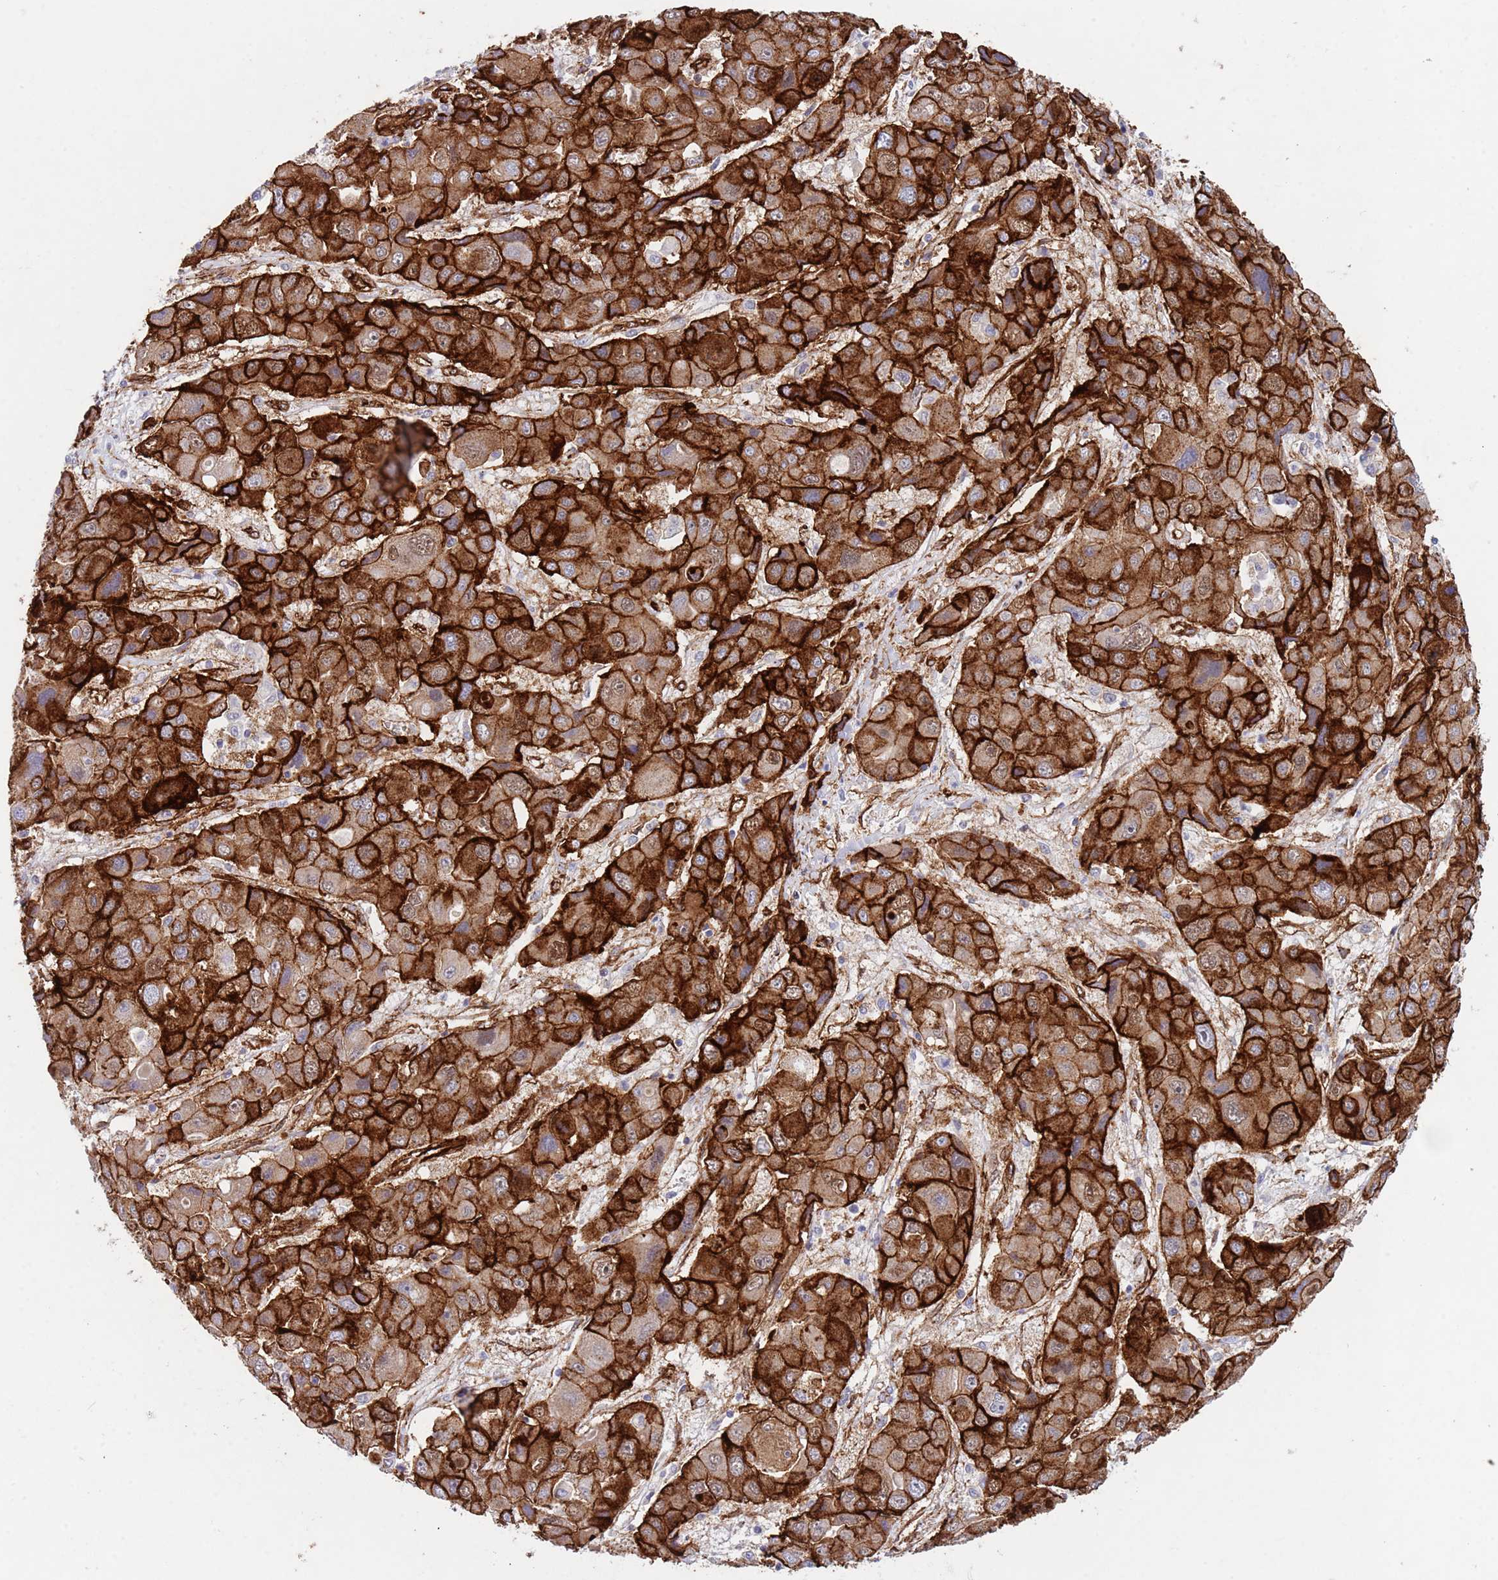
{"staining": {"intensity": "strong", "quantity": ">75%", "location": "cytoplasmic/membranous"}, "tissue": "liver cancer", "cell_type": "Tumor cells", "image_type": "cancer", "snomed": [{"axis": "morphology", "description": "Cholangiocarcinoma"}, {"axis": "topography", "description": "Liver"}], "caption": "High-magnification brightfield microscopy of liver cancer (cholangiocarcinoma) stained with DAB (3,3'-diaminobenzidine) (brown) and counterstained with hematoxylin (blue). tumor cells exhibit strong cytoplasmic/membranous staining is identified in about>75% of cells. Using DAB (3,3'-diaminobenzidine) (brown) and hematoxylin (blue) stains, captured at high magnification using brightfield microscopy.", "gene": "CAV2", "patient": {"sex": "male", "age": 67}}